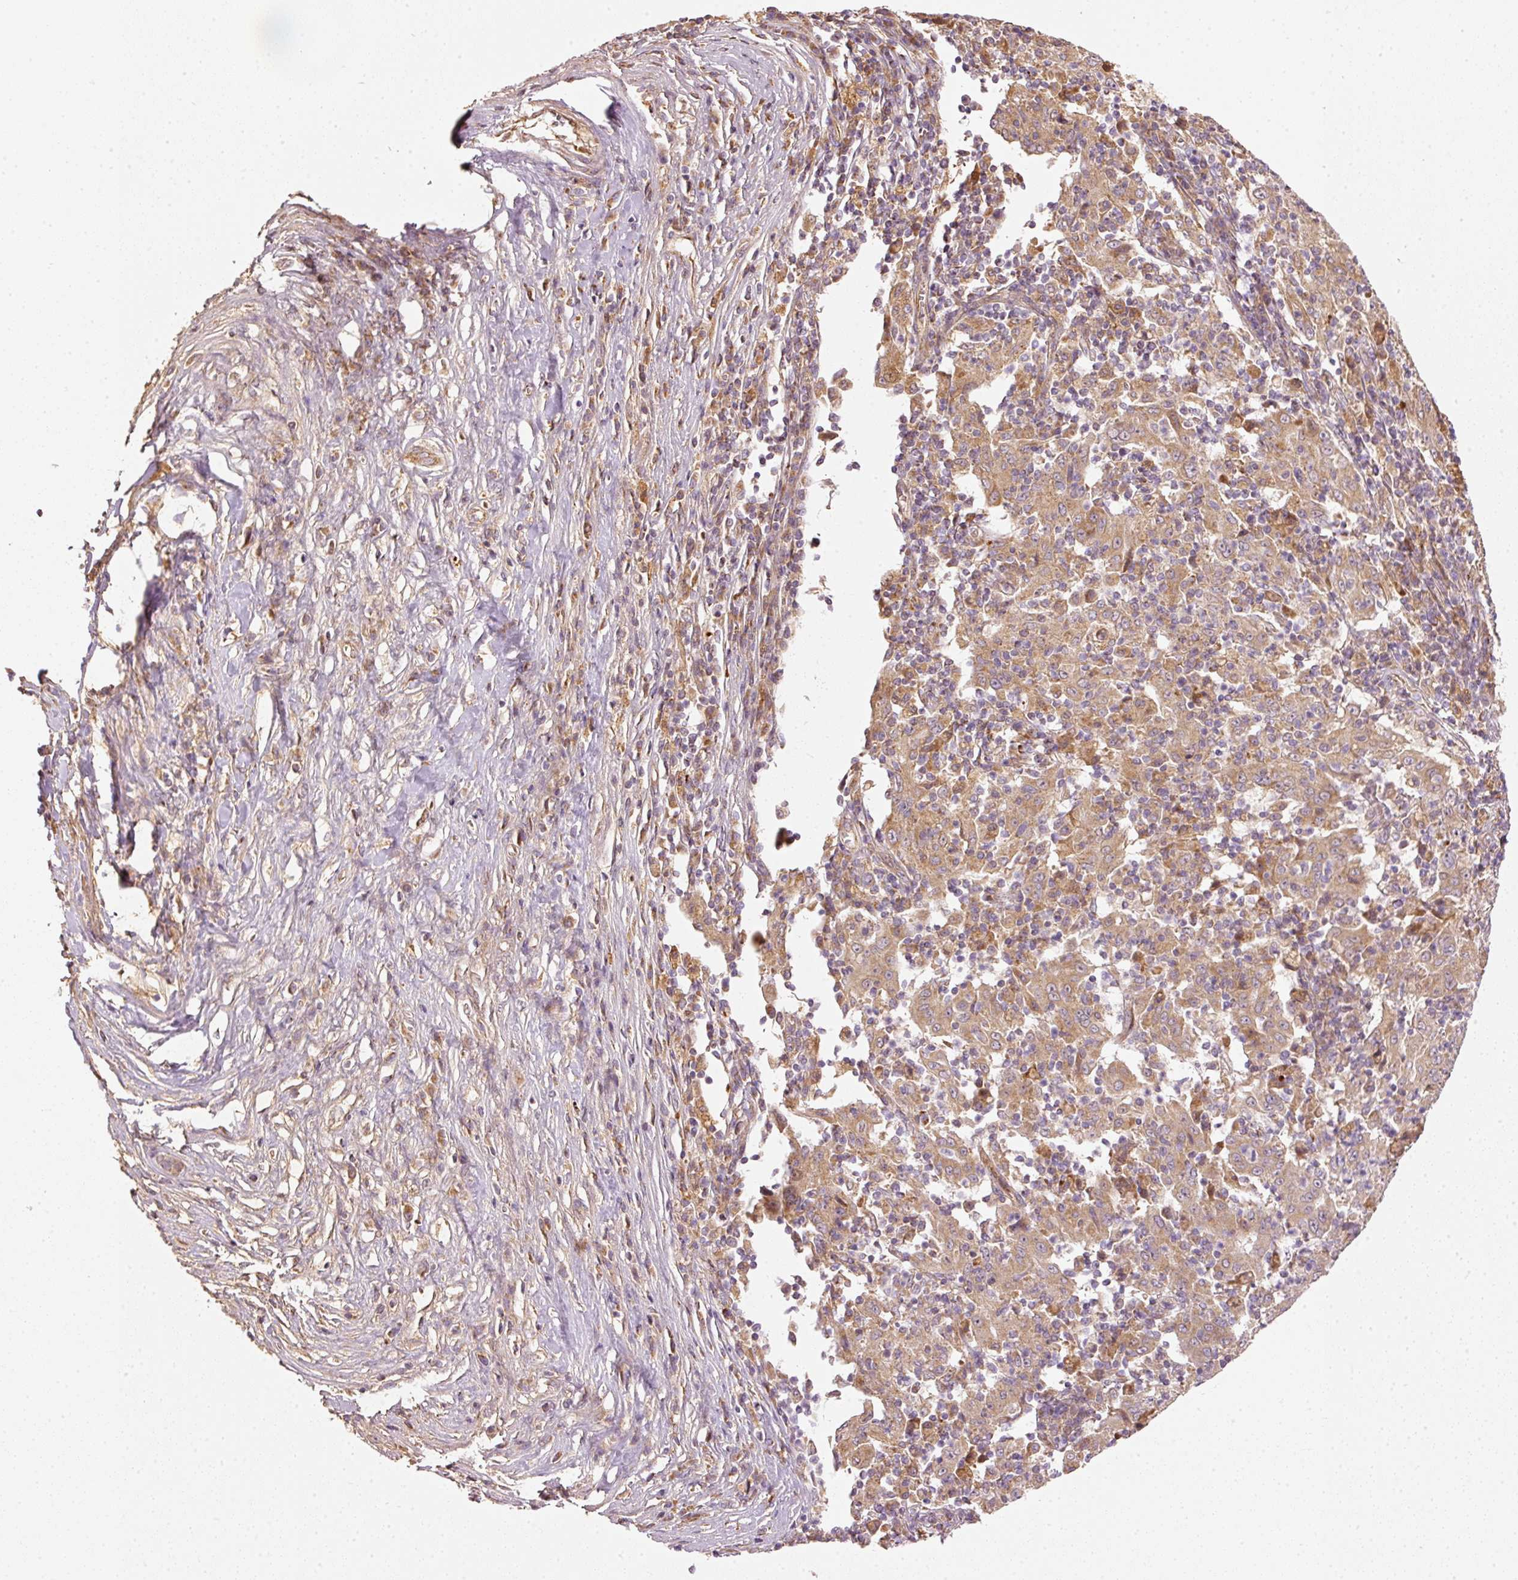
{"staining": {"intensity": "moderate", "quantity": ">75%", "location": "cytoplasmic/membranous"}, "tissue": "pancreatic cancer", "cell_type": "Tumor cells", "image_type": "cancer", "snomed": [{"axis": "morphology", "description": "Adenocarcinoma, NOS"}, {"axis": "topography", "description": "Pancreas"}], "caption": "This is a histology image of immunohistochemistry staining of pancreatic cancer, which shows moderate staining in the cytoplasmic/membranous of tumor cells.", "gene": "MTHFD1L", "patient": {"sex": "male", "age": 63}}